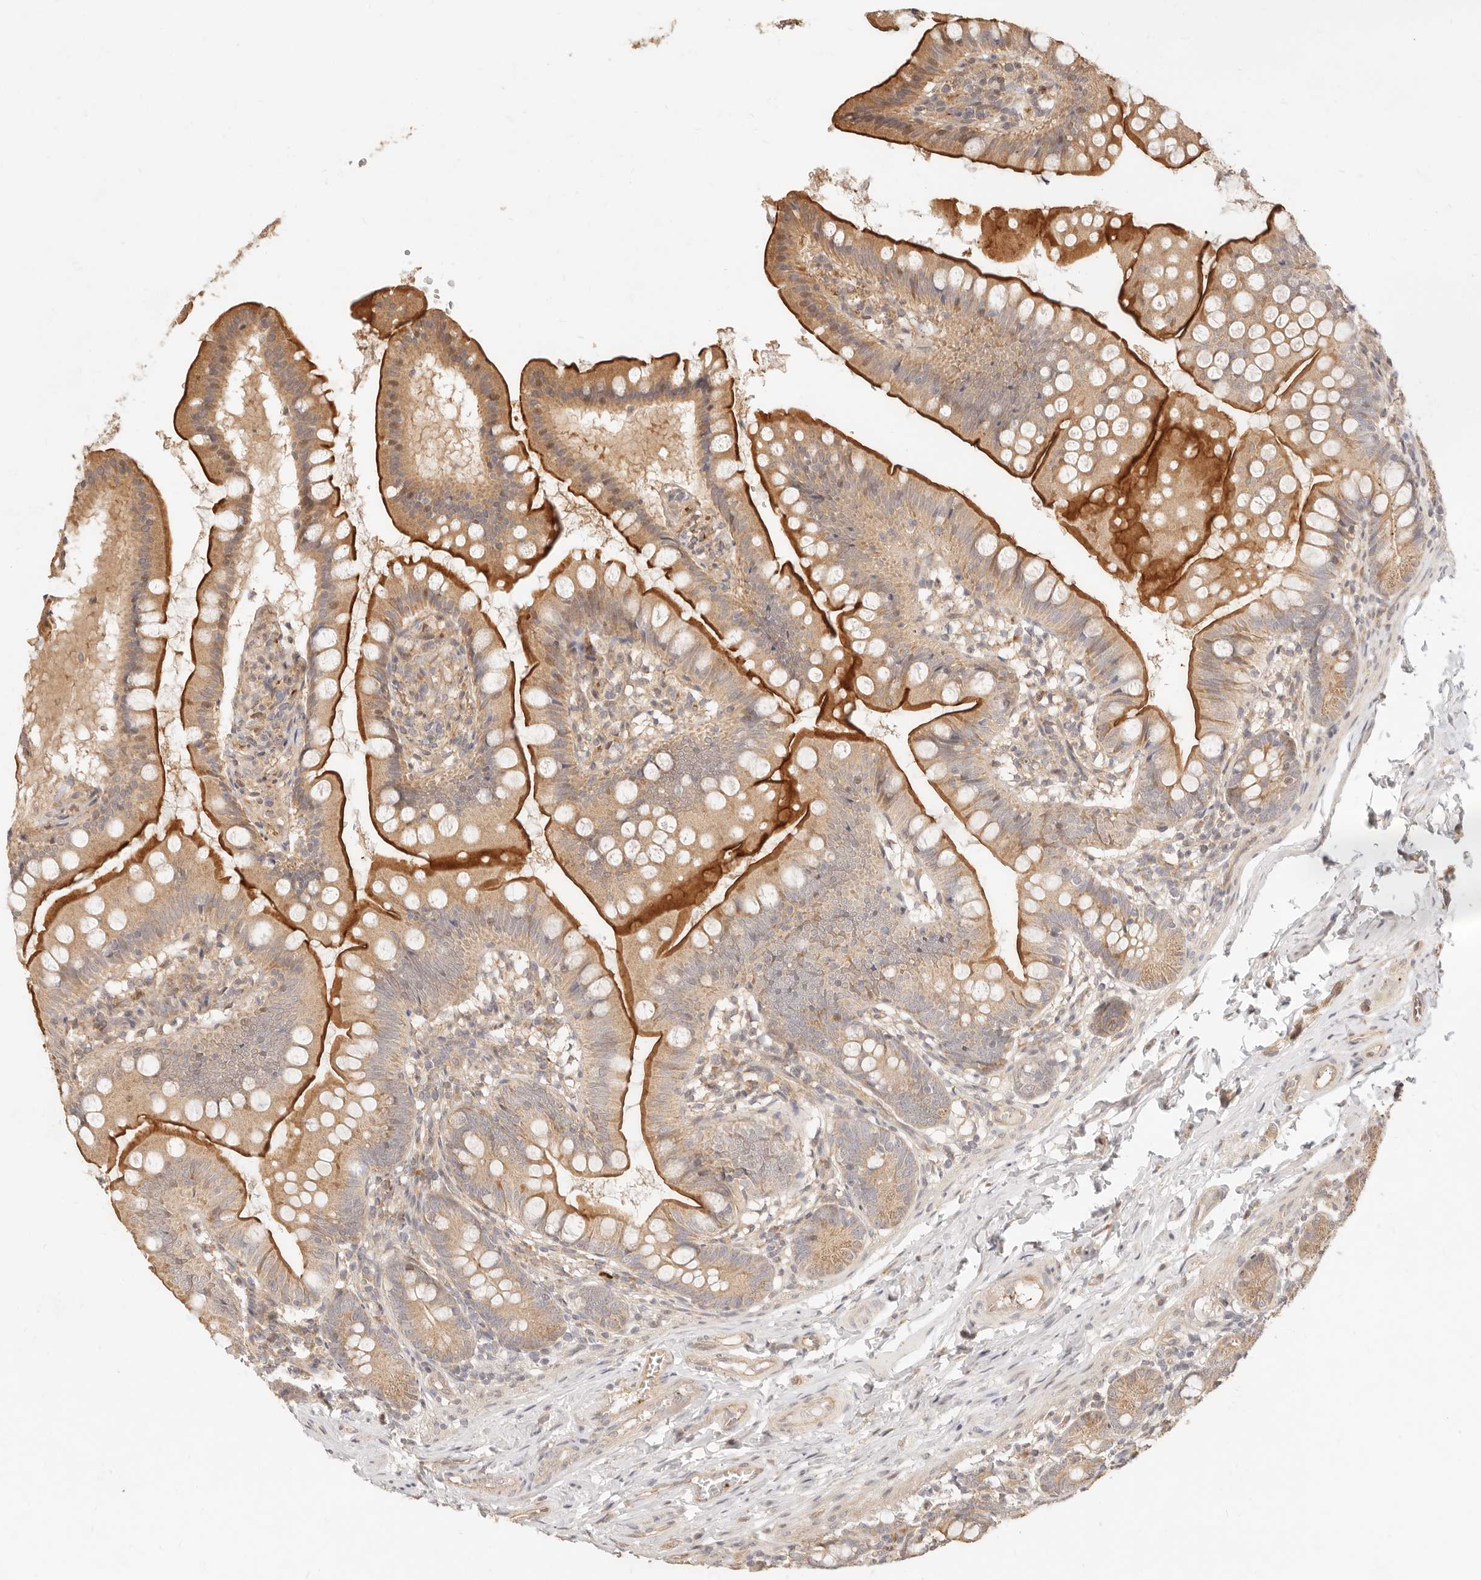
{"staining": {"intensity": "moderate", "quantity": ">75%", "location": "cytoplasmic/membranous"}, "tissue": "small intestine", "cell_type": "Glandular cells", "image_type": "normal", "snomed": [{"axis": "morphology", "description": "Normal tissue, NOS"}, {"axis": "topography", "description": "Small intestine"}], "caption": "This is a micrograph of IHC staining of unremarkable small intestine, which shows moderate staining in the cytoplasmic/membranous of glandular cells.", "gene": "UBXN10", "patient": {"sex": "male", "age": 7}}